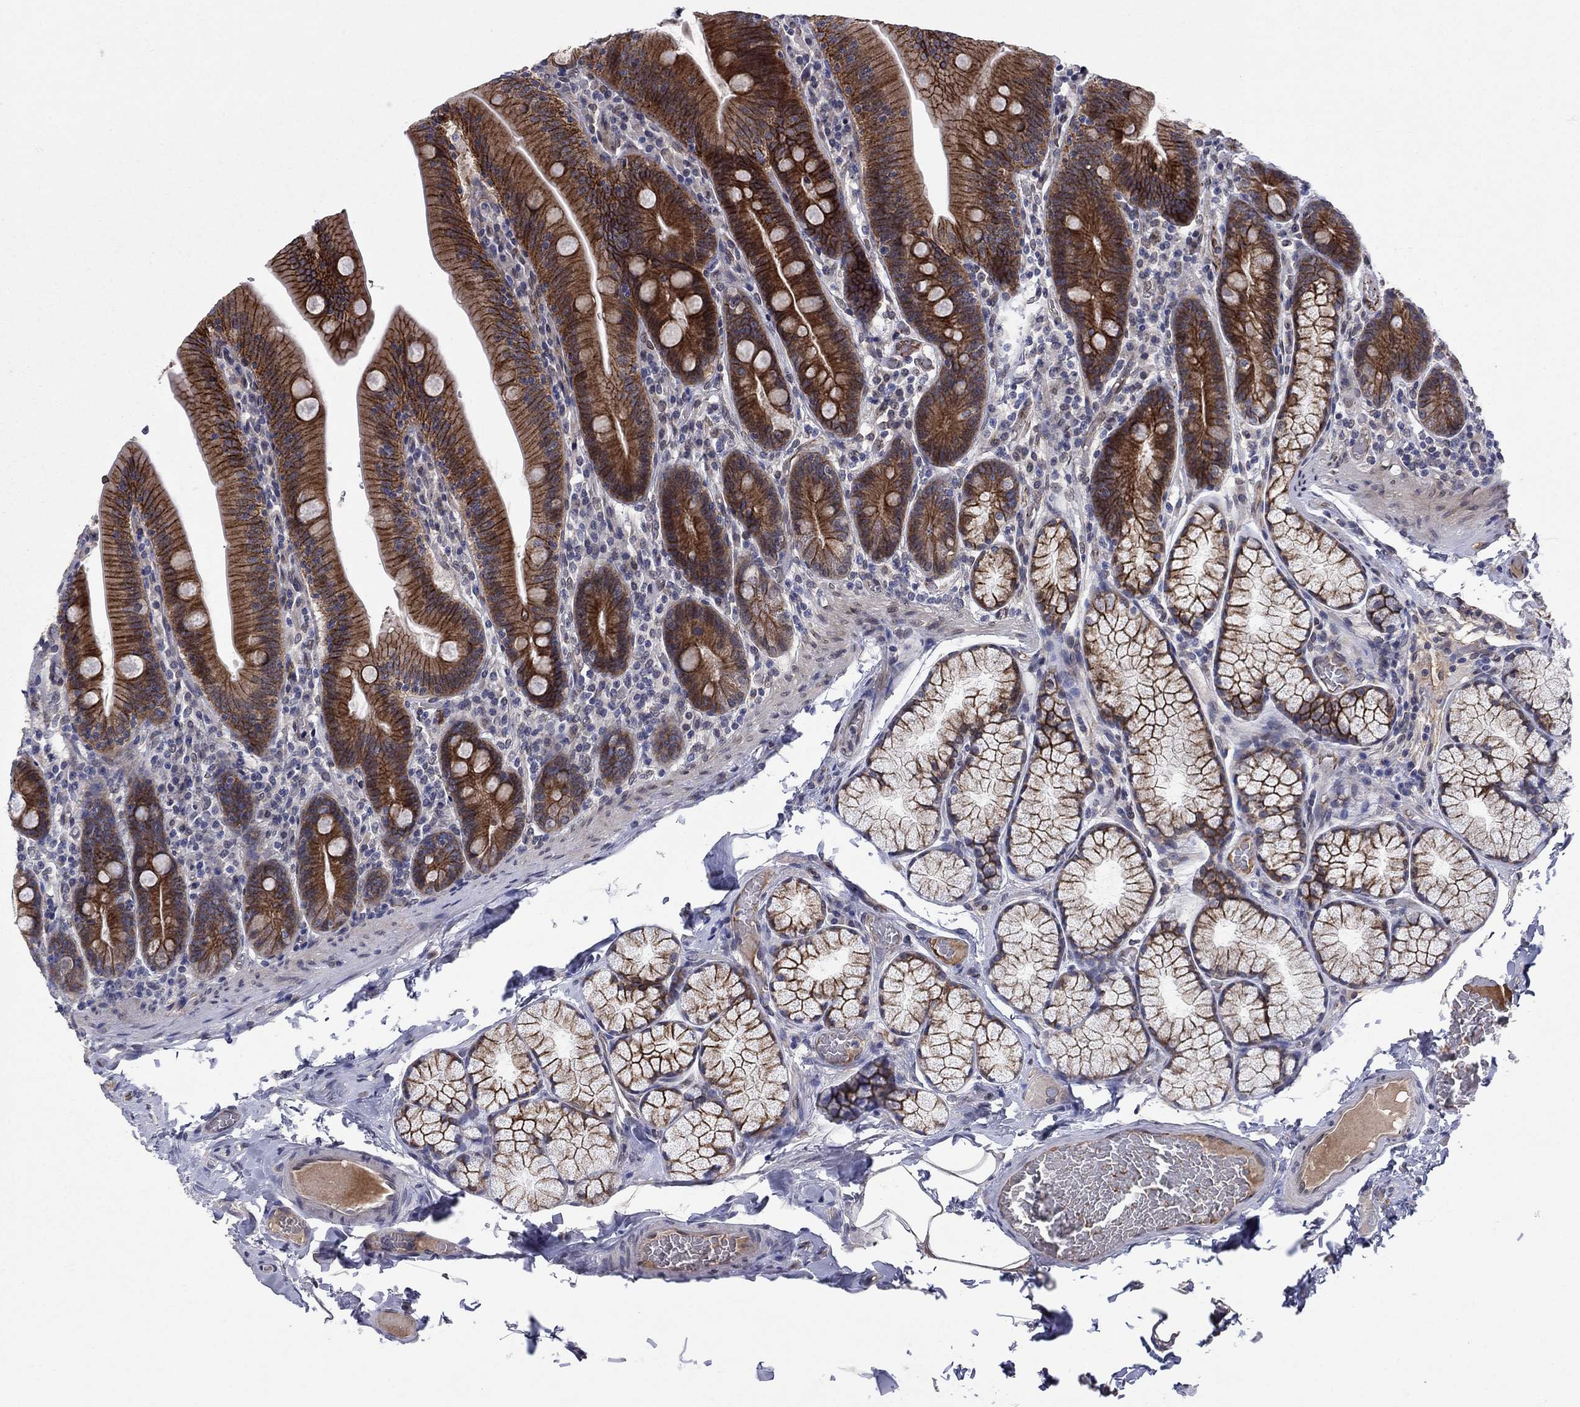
{"staining": {"intensity": "strong", "quantity": ">75%", "location": "cytoplasmic/membranous"}, "tissue": "small intestine", "cell_type": "Glandular cells", "image_type": "normal", "snomed": [{"axis": "morphology", "description": "Normal tissue, NOS"}, {"axis": "topography", "description": "Small intestine"}], "caption": "An image showing strong cytoplasmic/membranous positivity in about >75% of glandular cells in normal small intestine, as visualized by brown immunohistochemical staining.", "gene": "EMC9", "patient": {"sex": "male", "age": 37}}